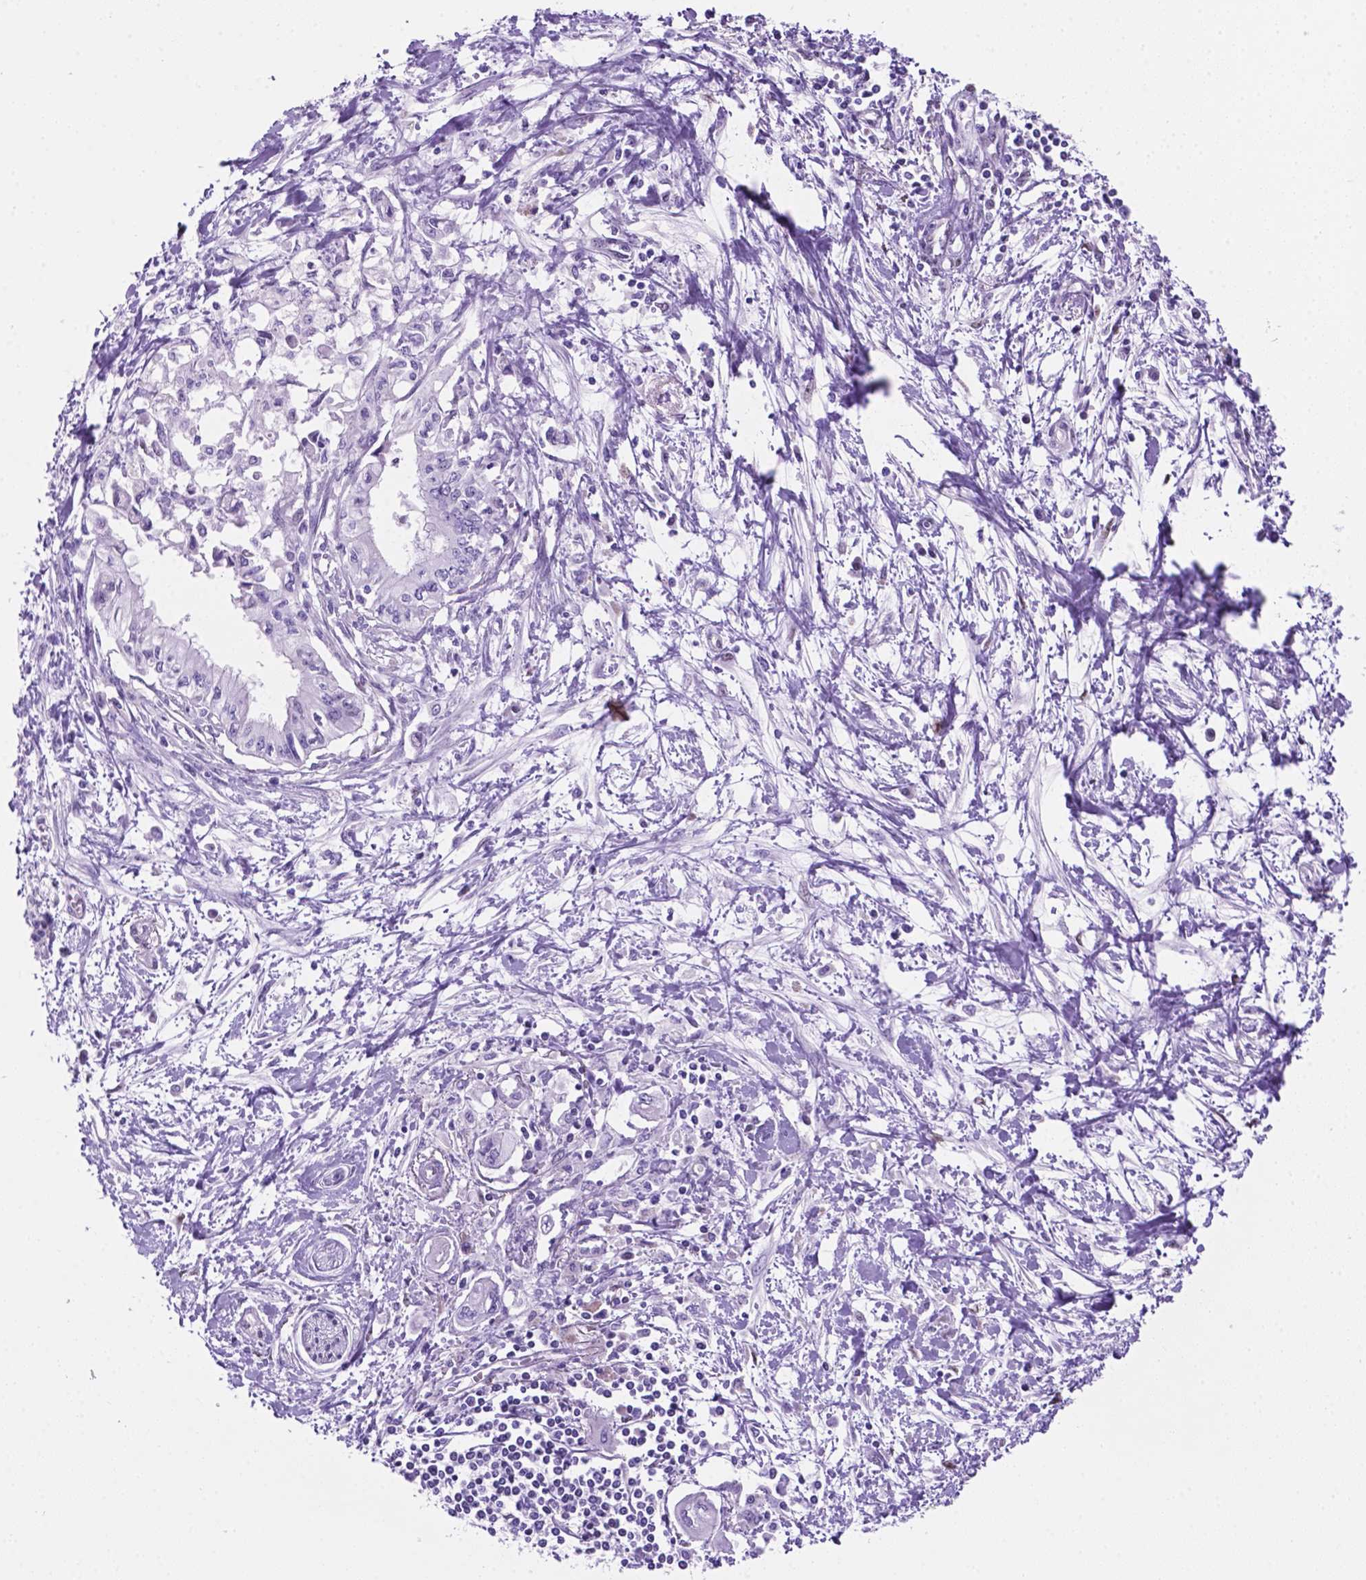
{"staining": {"intensity": "negative", "quantity": "none", "location": "none"}, "tissue": "pancreatic cancer", "cell_type": "Tumor cells", "image_type": "cancer", "snomed": [{"axis": "morphology", "description": "Adenocarcinoma, NOS"}, {"axis": "topography", "description": "Pancreas"}], "caption": "Immunohistochemistry image of neoplastic tissue: human adenocarcinoma (pancreatic) stained with DAB exhibits no significant protein positivity in tumor cells. (DAB immunohistochemistry with hematoxylin counter stain).", "gene": "TMEM210", "patient": {"sex": "female", "age": 61}}